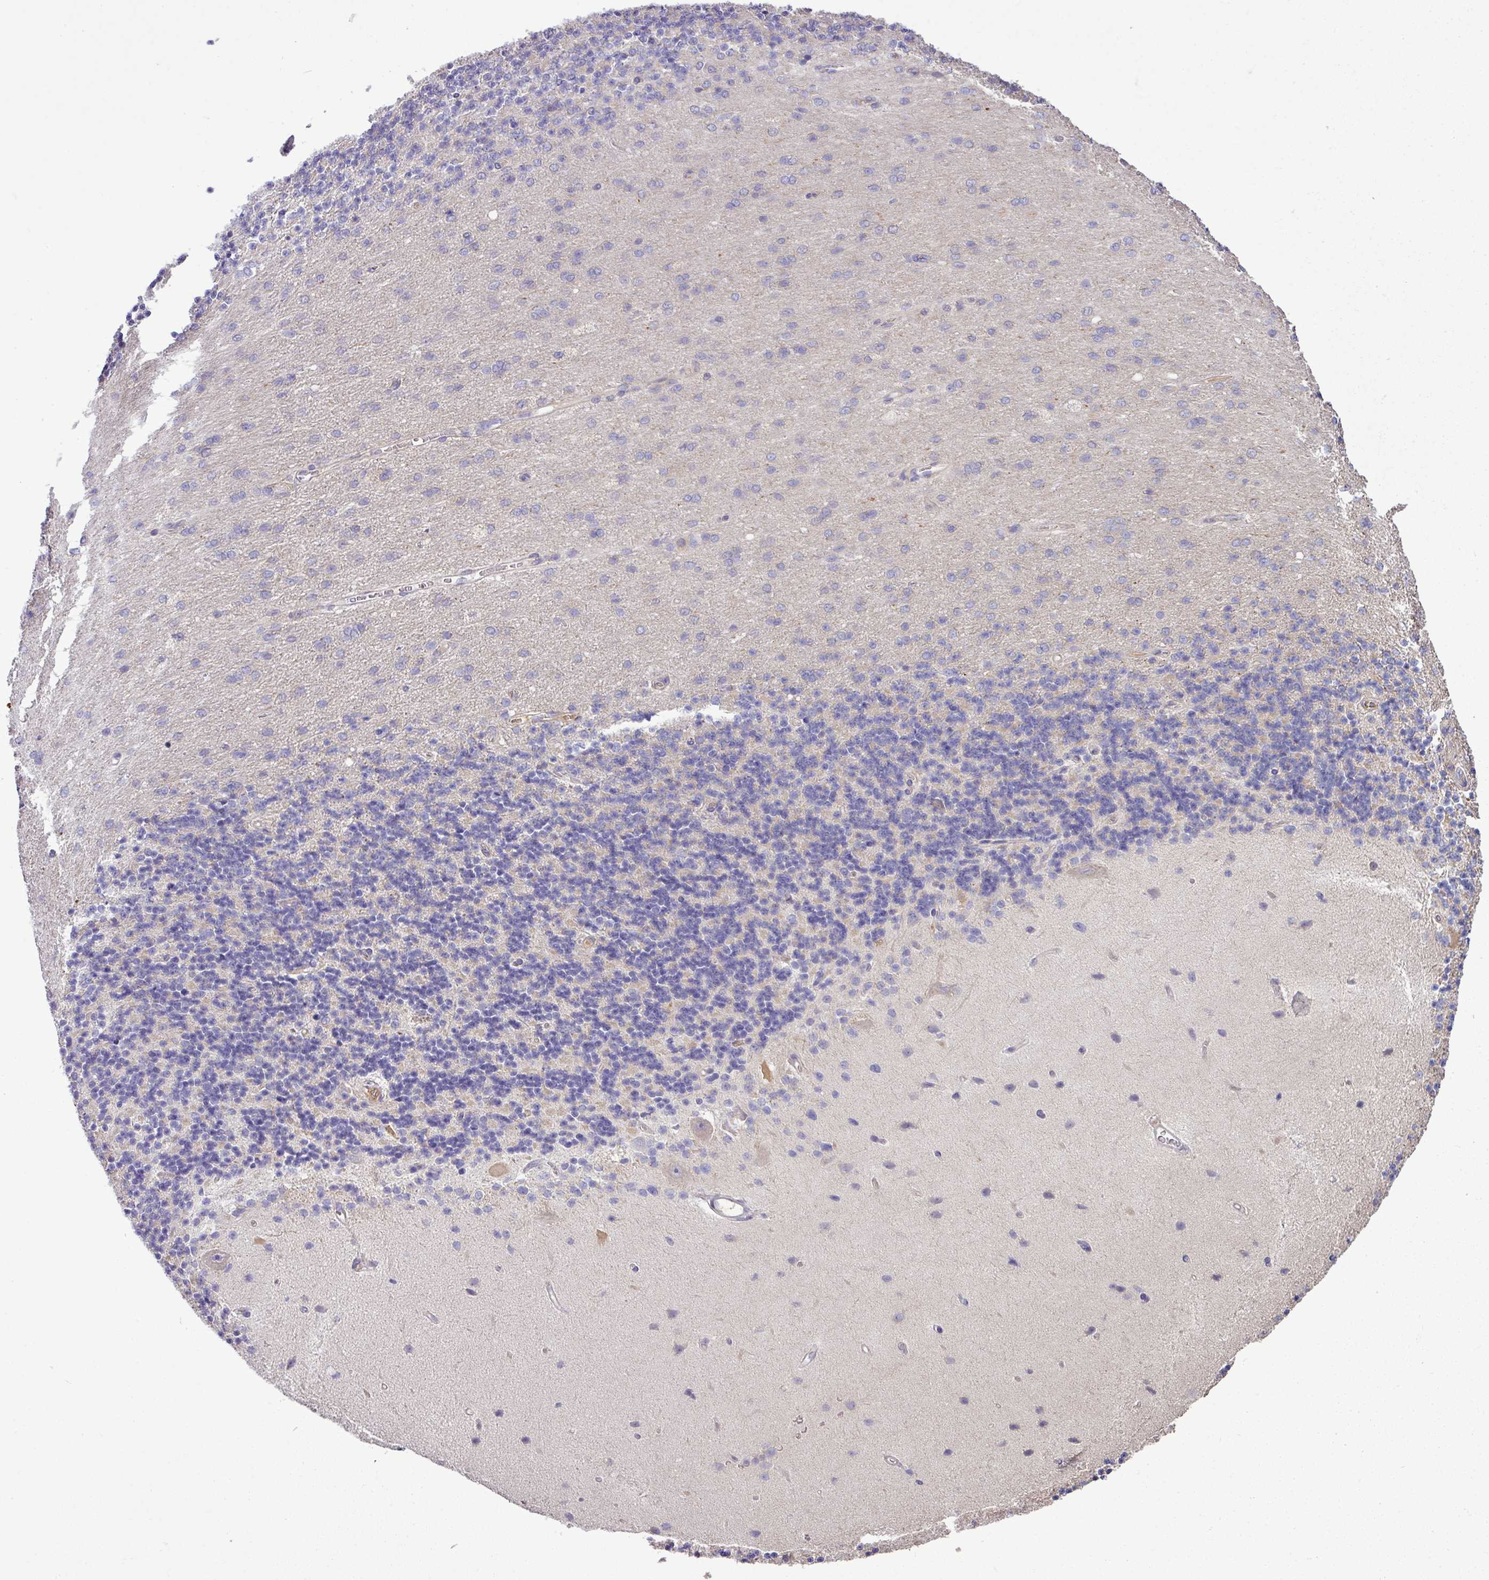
{"staining": {"intensity": "negative", "quantity": "none", "location": "none"}, "tissue": "cerebellum", "cell_type": "Cells in granular layer", "image_type": "normal", "snomed": [{"axis": "morphology", "description": "Normal tissue, NOS"}, {"axis": "topography", "description": "Cerebellum"}], "caption": "Cells in granular layer show no significant protein staining in benign cerebellum. (Stains: DAB (3,3'-diaminobenzidine) IHC with hematoxylin counter stain, Microscopy: brightfield microscopy at high magnification).", "gene": "STAT5A", "patient": {"sex": "female", "age": 29}}